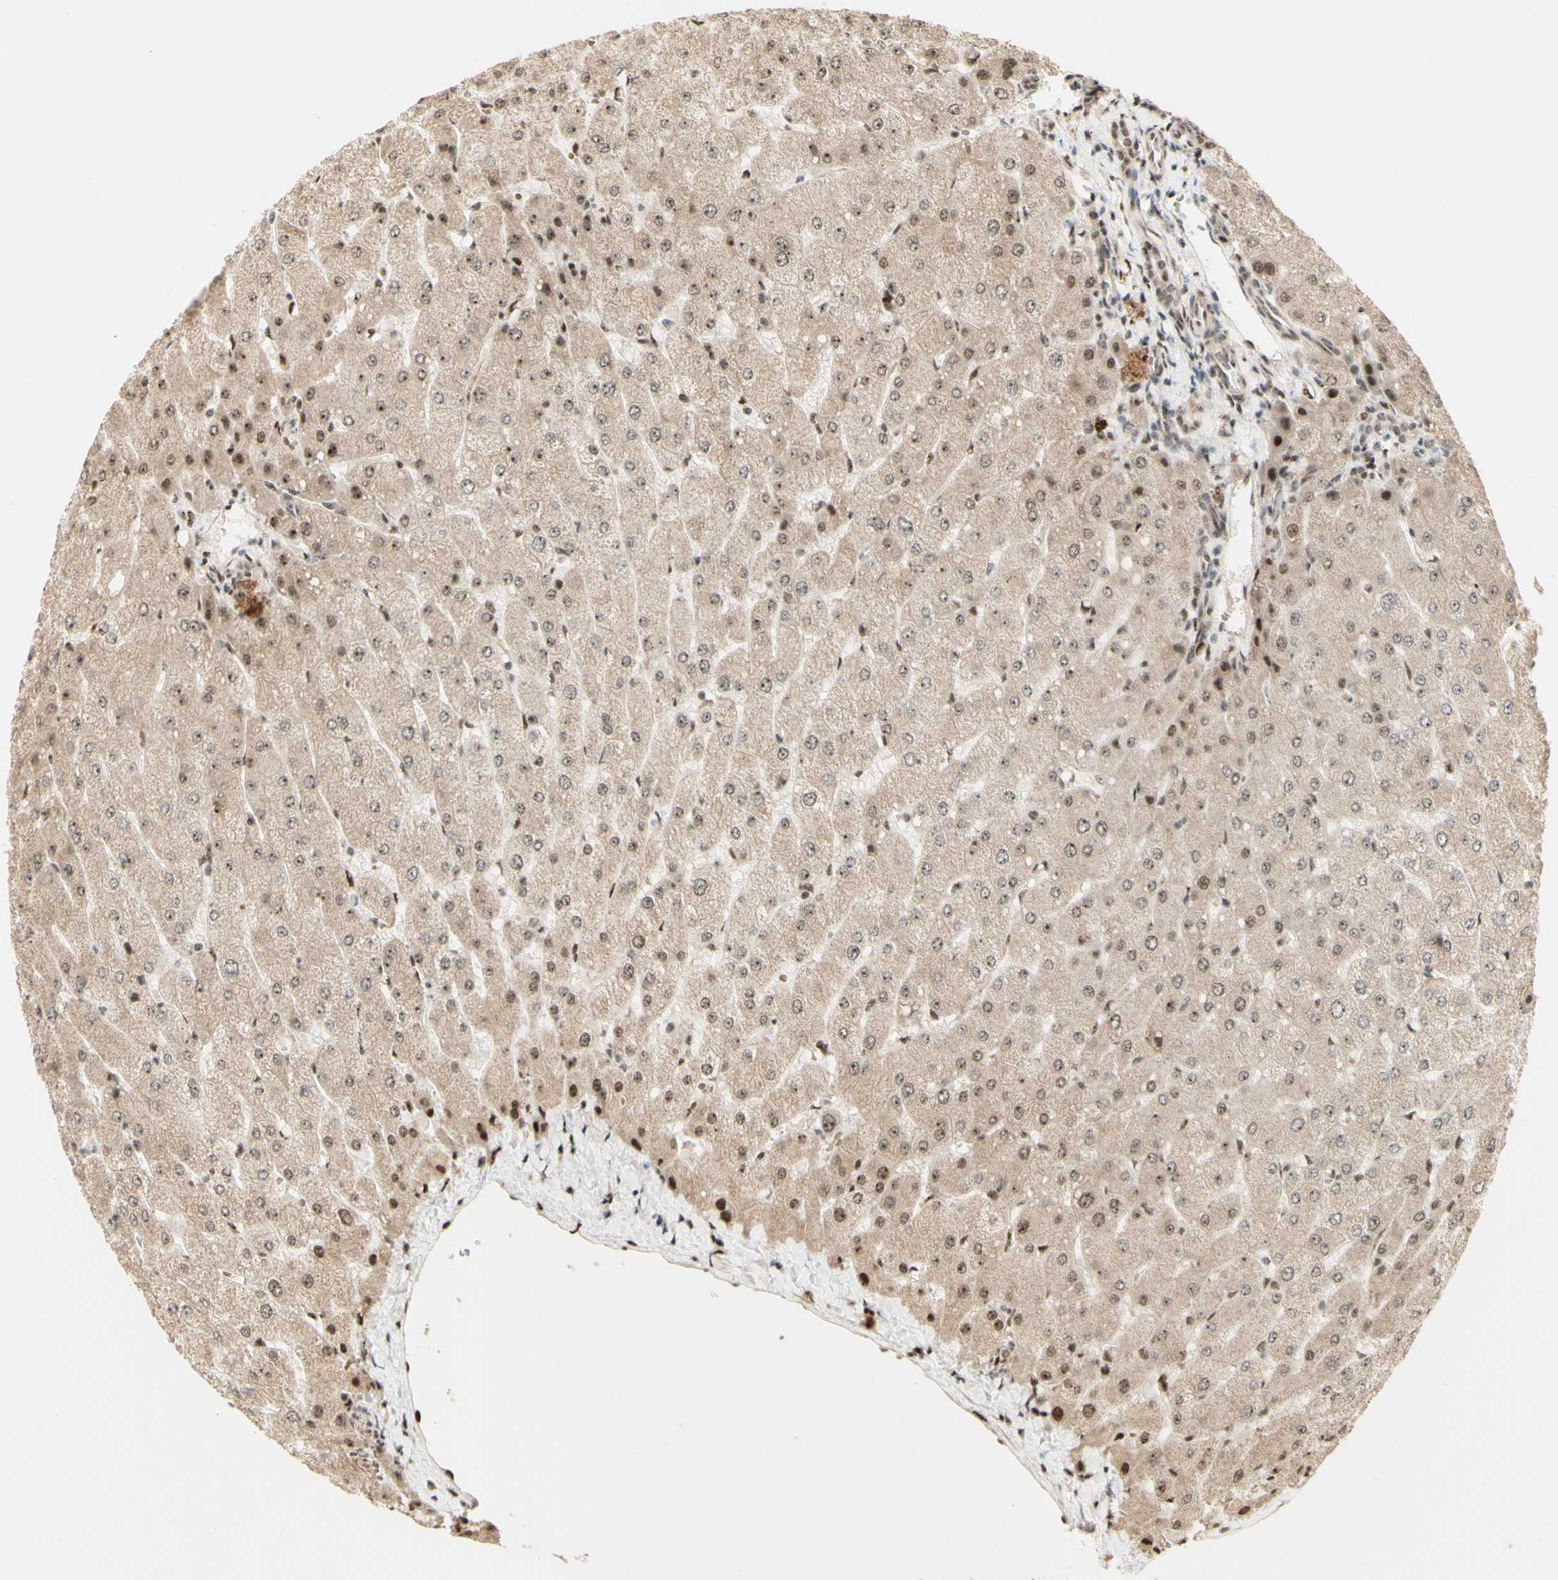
{"staining": {"intensity": "weak", "quantity": ">75%", "location": "cytoplasmic/membranous,nuclear"}, "tissue": "liver", "cell_type": "Cholangiocytes", "image_type": "normal", "snomed": [{"axis": "morphology", "description": "Normal tissue, NOS"}, {"axis": "topography", "description": "Liver"}], "caption": "Brown immunohistochemical staining in normal human liver exhibits weak cytoplasmic/membranous,nuclear staining in approximately >75% of cholangiocytes. (DAB IHC, brown staining for protein, blue staining for nuclei).", "gene": "DHX9", "patient": {"sex": "male", "age": 55}}